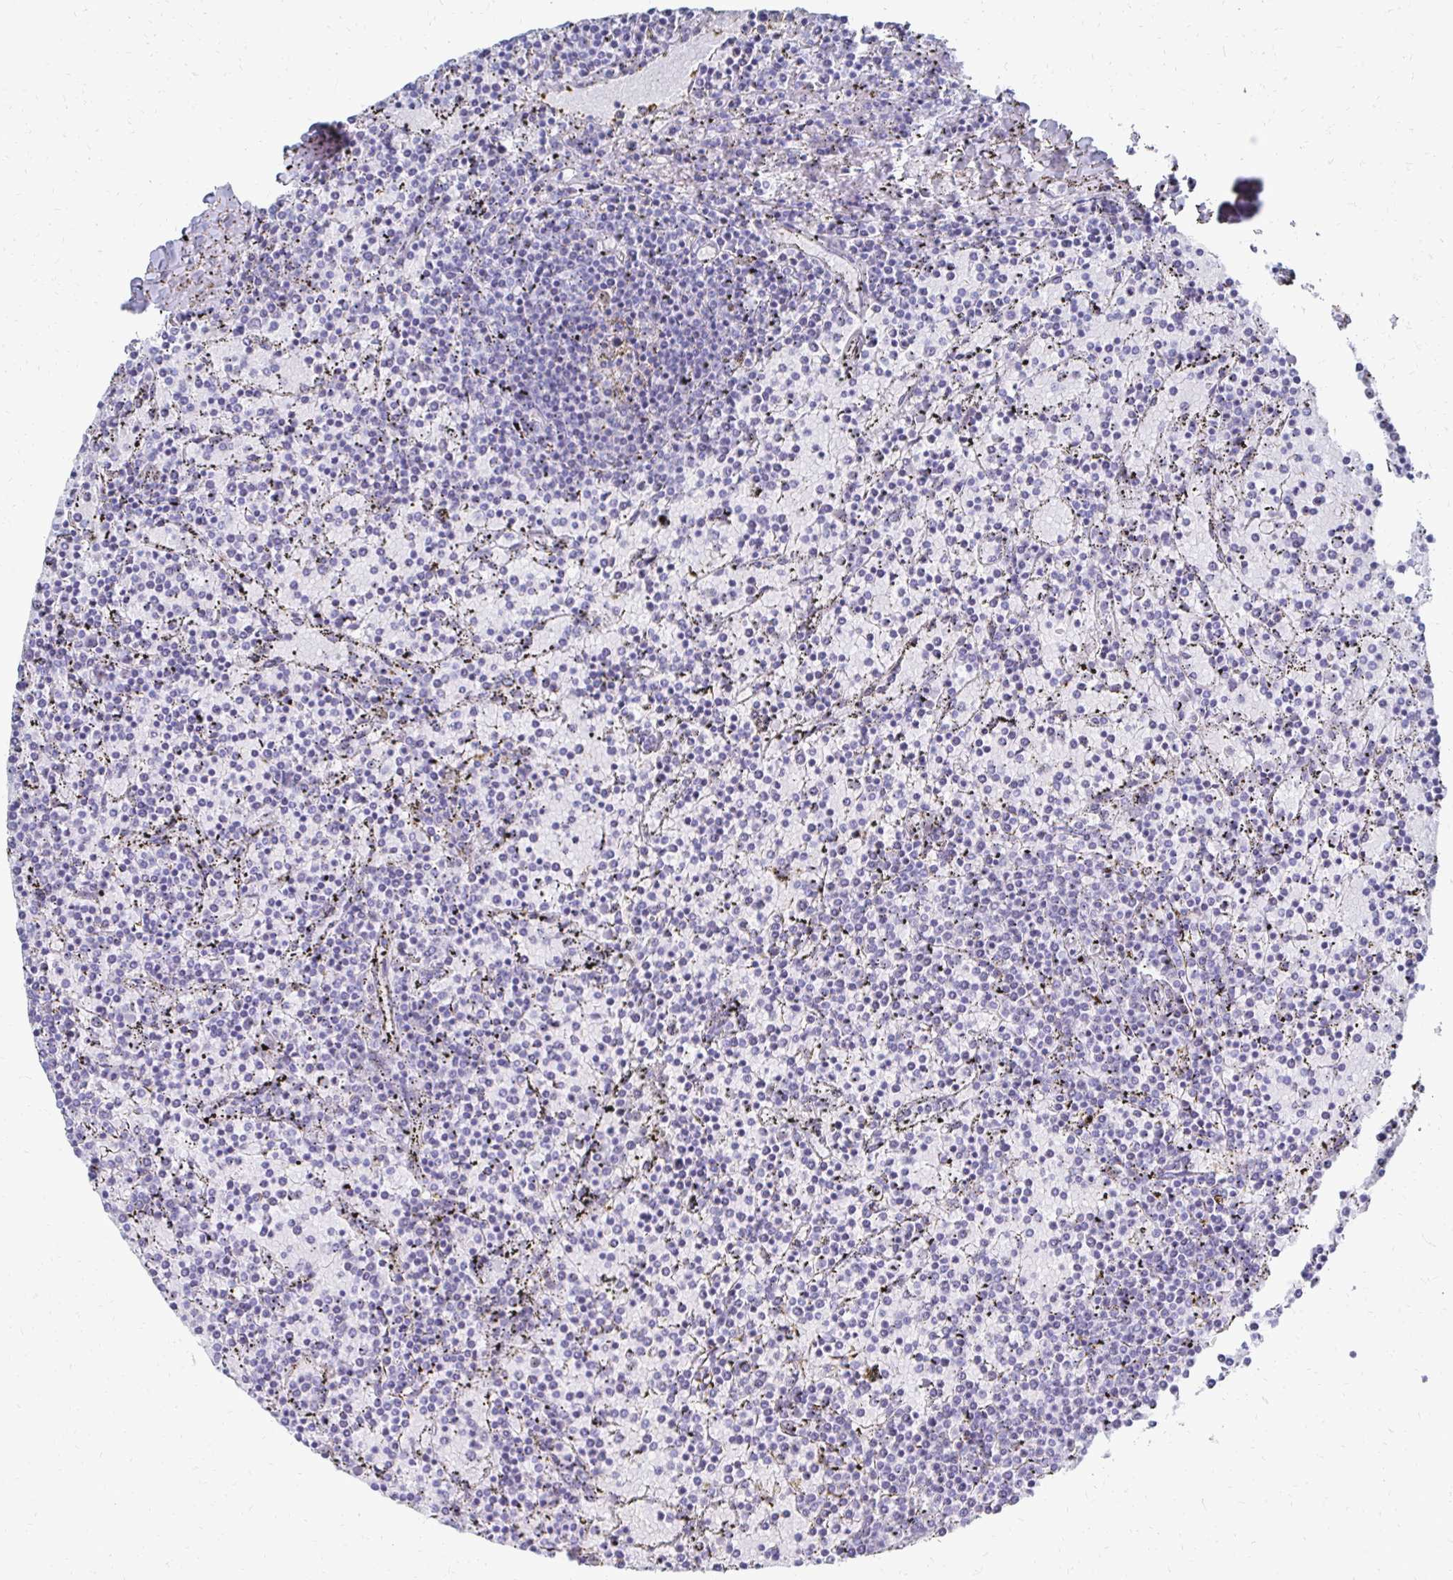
{"staining": {"intensity": "negative", "quantity": "none", "location": "none"}, "tissue": "lymphoma", "cell_type": "Tumor cells", "image_type": "cancer", "snomed": [{"axis": "morphology", "description": "Malignant lymphoma, non-Hodgkin's type, Low grade"}, {"axis": "topography", "description": "Spleen"}], "caption": "The image demonstrates no significant expression in tumor cells of low-grade malignant lymphoma, non-Hodgkin's type.", "gene": "SYCP3", "patient": {"sex": "female", "age": 77}}